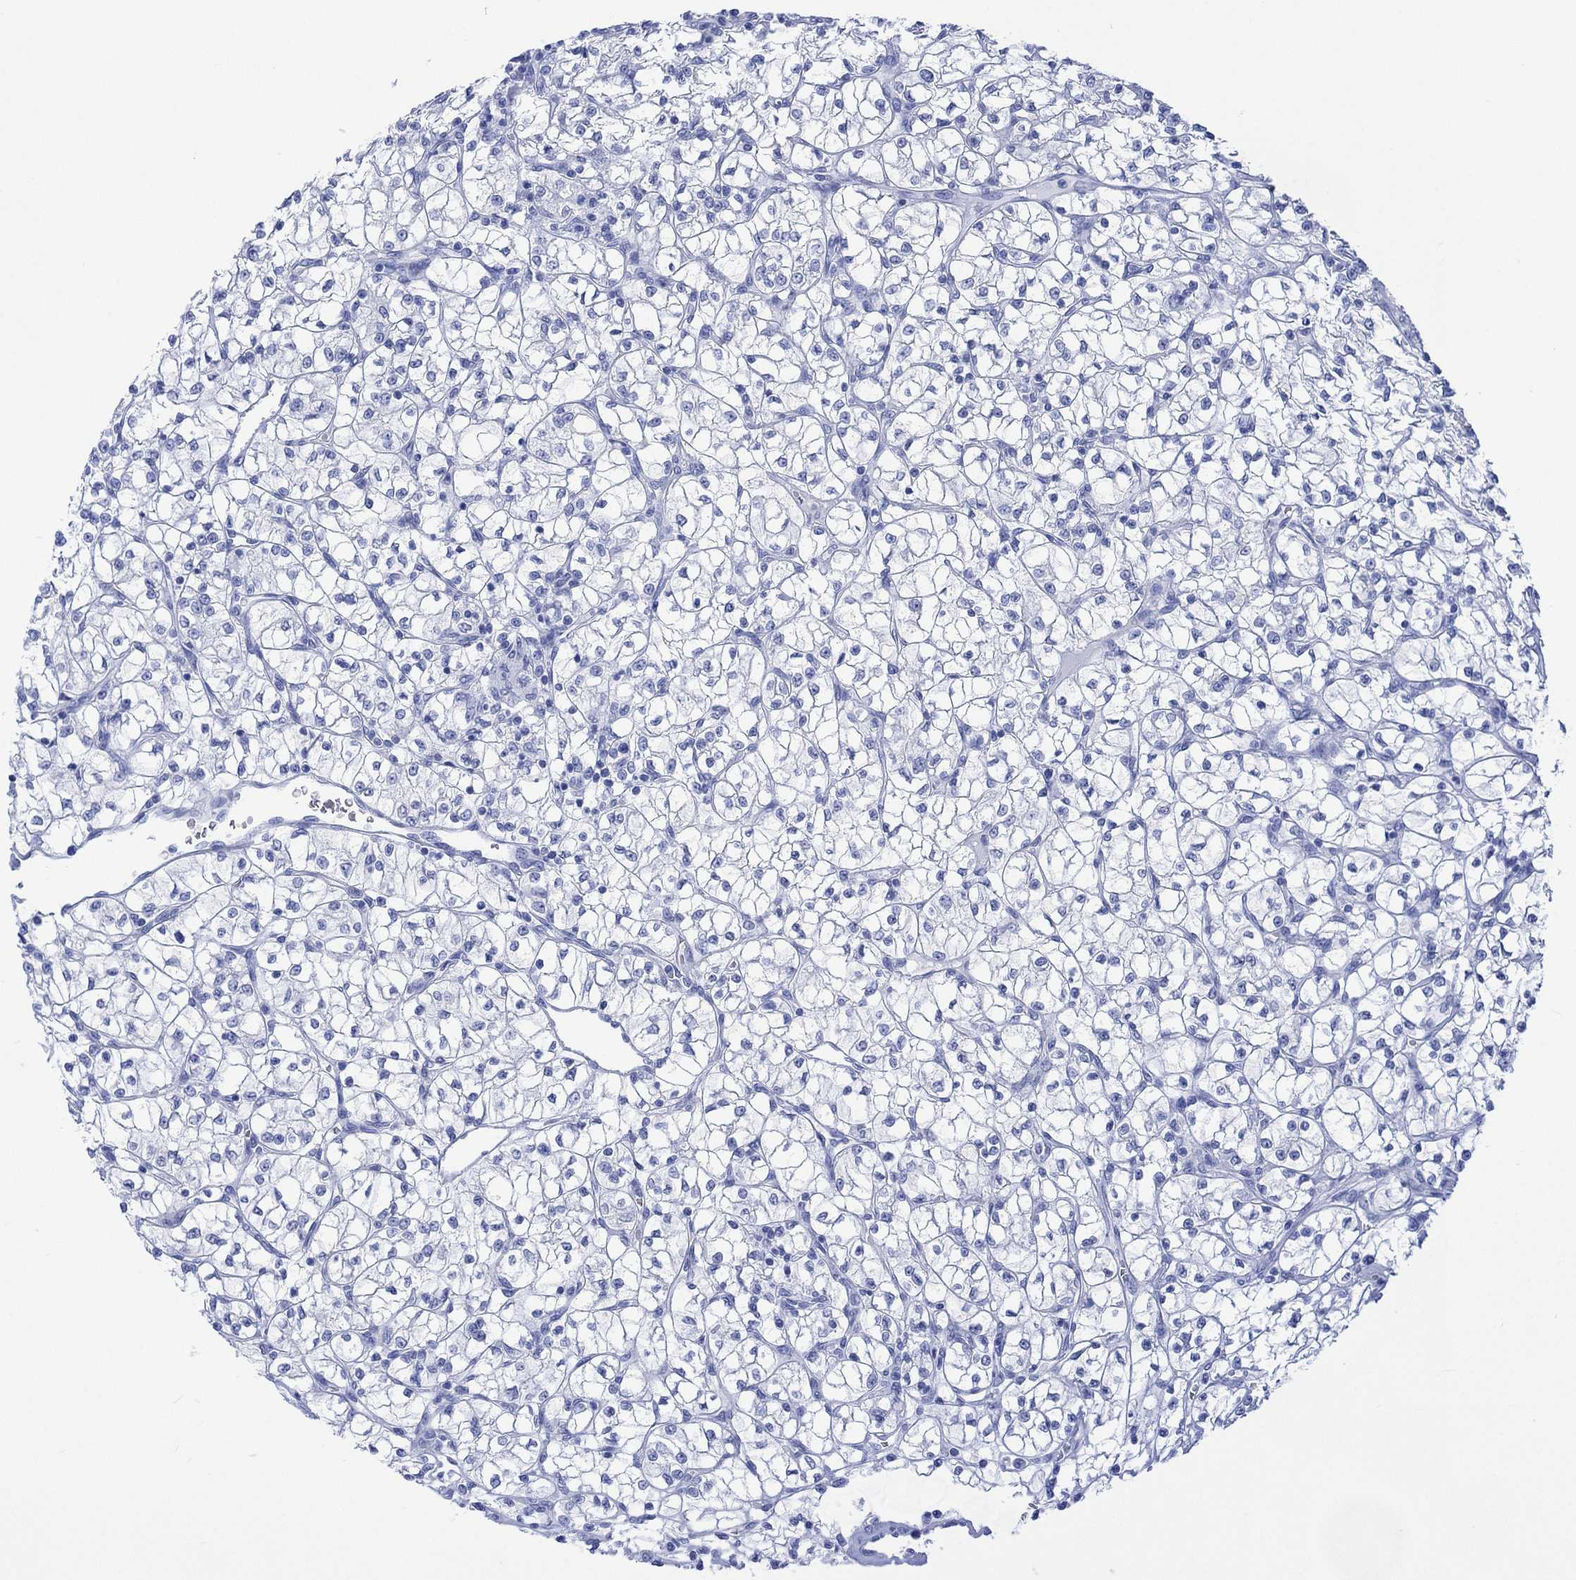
{"staining": {"intensity": "negative", "quantity": "none", "location": "none"}, "tissue": "renal cancer", "cell_type": "Tumor cells", "image_type": "cancer", "snomed": [{"axis": "morphology", "description": "Adenocarcinoma, NOS"}, {"axis": "topography", "description": "Kidney"}], "caption": "Adenocarcinoma (renal) was stained to show a protein in brown. There is no significant staining in tumor cells.", "gene": "CELF4", "patient": {"sex": "female", "age": 64}}